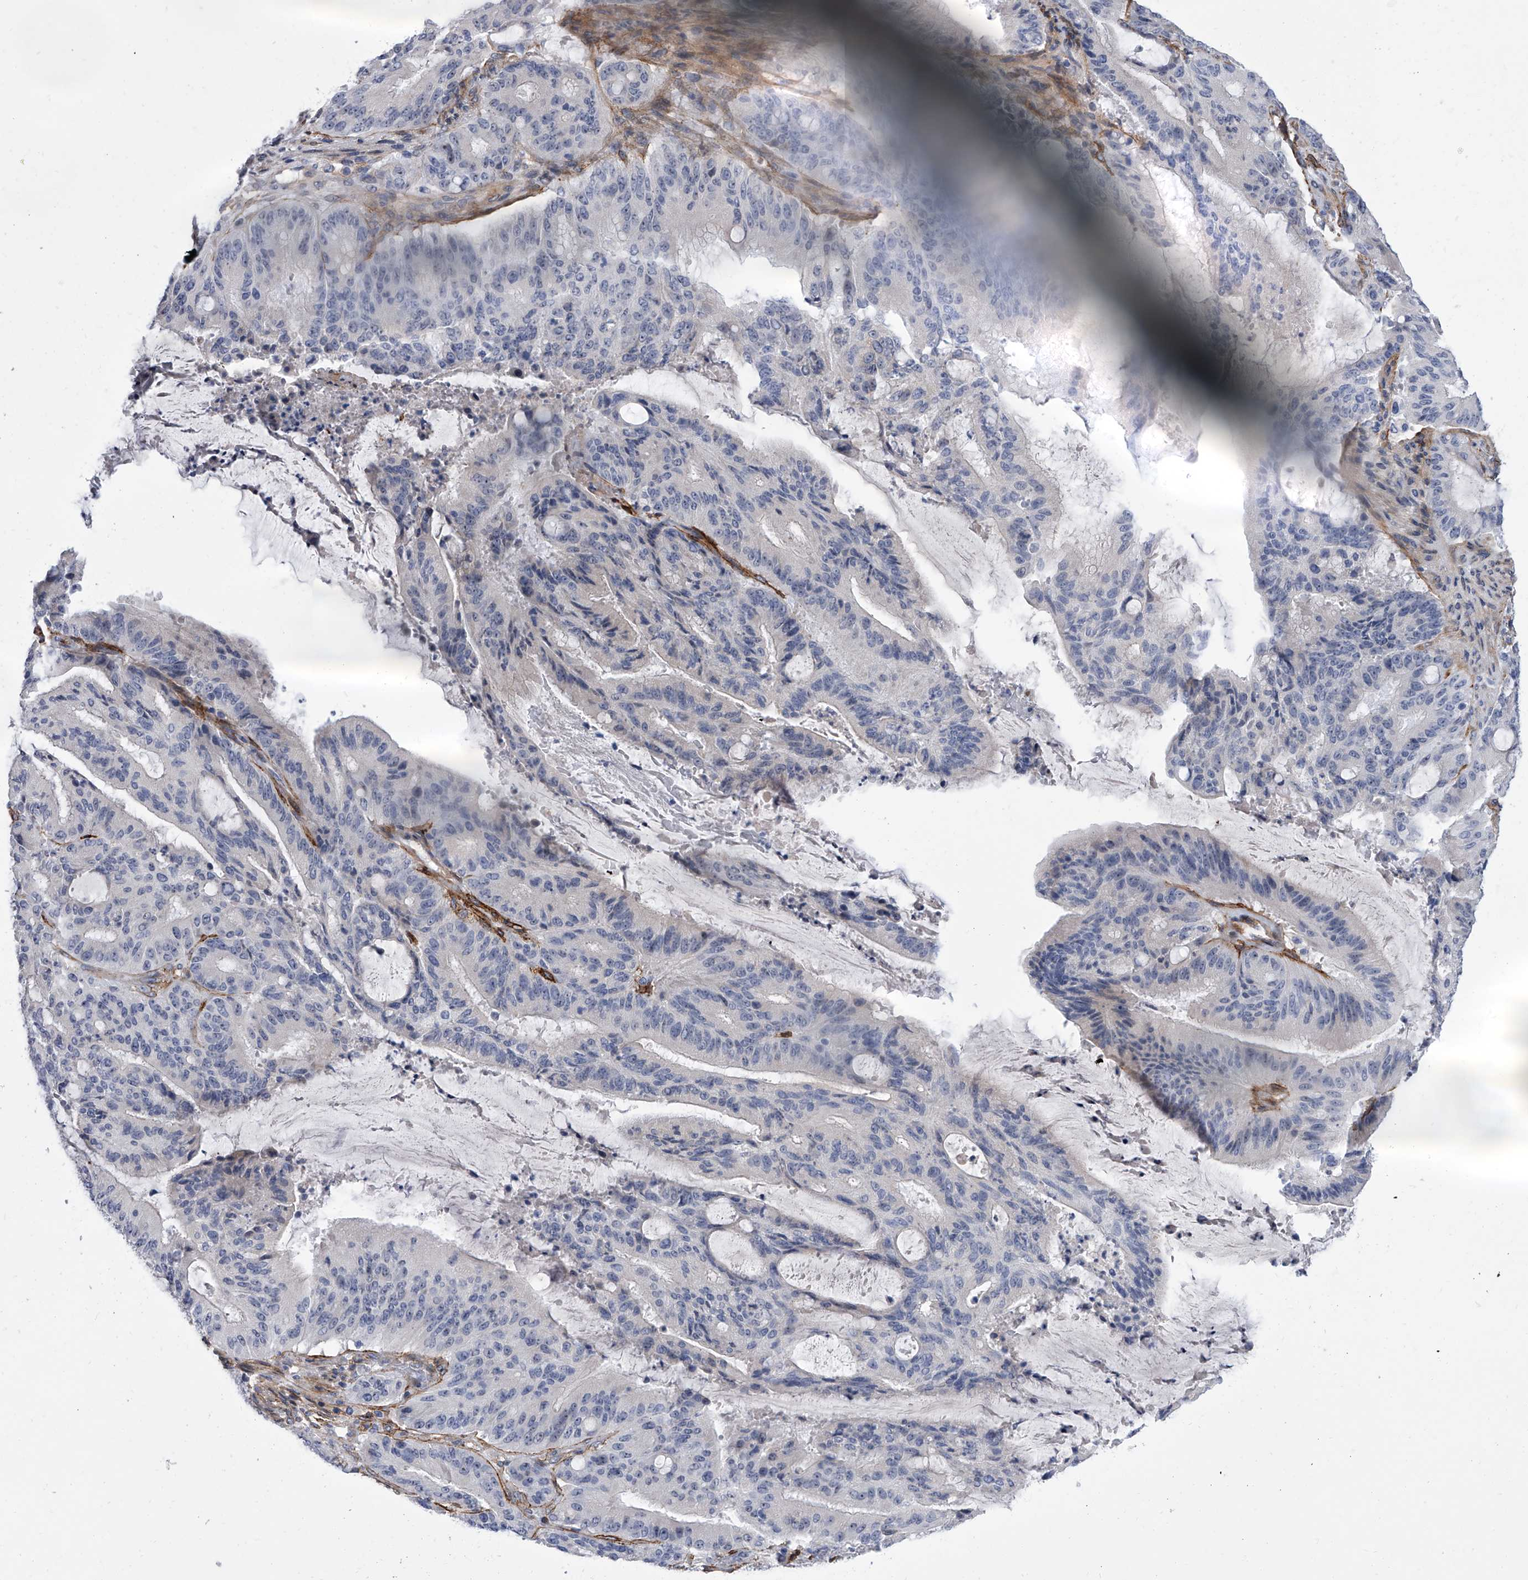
{"staining": {"intensity": "negative", "quantity": "none", "location": "none"}, "tissue": "liver cancer", "cell_type": "Tumor cells", "image_type": "cancer", "snomed": [{"axis": "morphology", "description": "Normal tissue, NOS"}, {"axis": "morphology", "description": "Cholangiocarcinoma"}, {"axis": "topography", "description": "Liver"}, {"axis": "topography", "description": "Peripheral nerve tissue"}], "caption": "Immunohistochemistry photomicrograph of neoplastic tissue: human liver cancer stained with DAB (3,3'-diaminobenzidine) displays no significant protein expression in tumor cells.", "gene": "ALG14", "patient": {"sex": "female", "age": 73}}